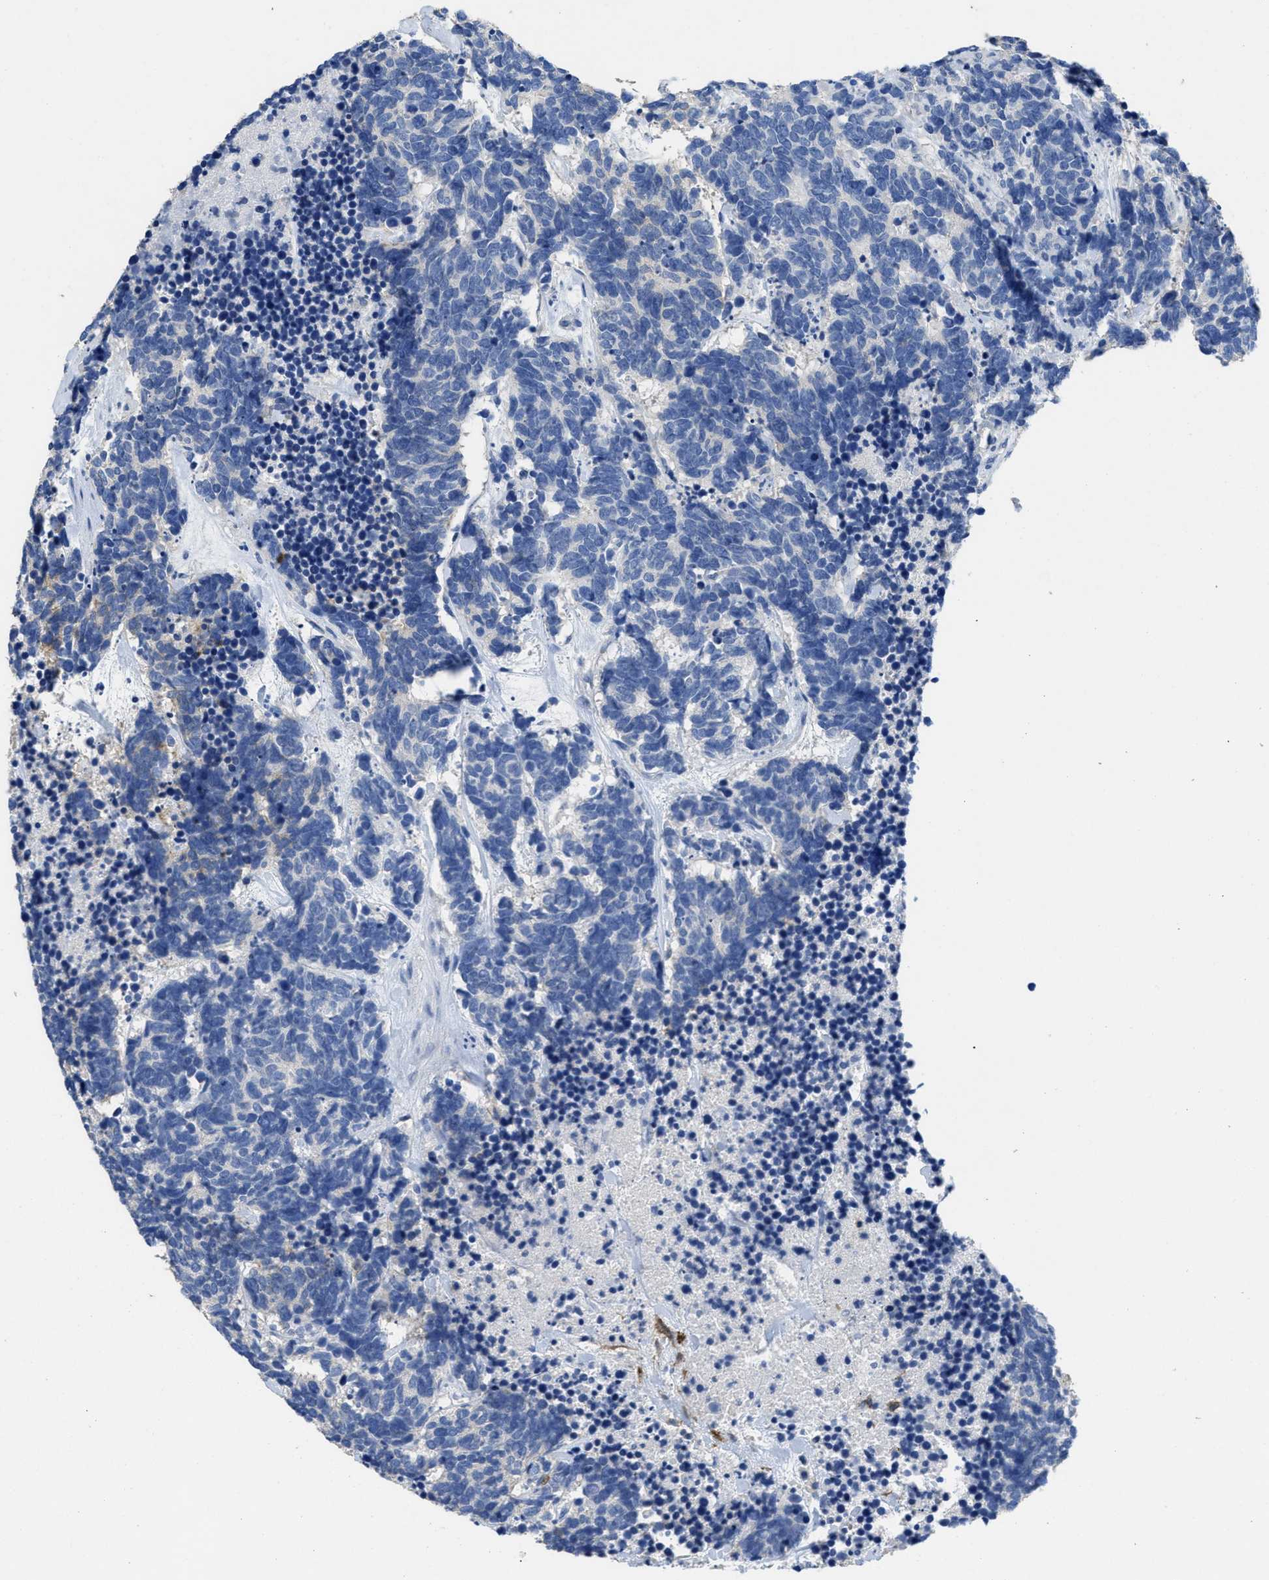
{"staining": {"intensity": "negative", "quantity": "none", "location": "none"}, "tissue": "carcinoid", "cell_type": "Tumor cells", "image_type": "cancer", "snomed": [{"axis": "morphology", "description": "Carcinoma, NOS"}, {"axis": "morphology", "description": "Carcinoid, malignant, NOS"}, {"axis": "topography", "description": "Urinary bladder"}], "caption": "High power microscopy photomicrograph of an IHC photomicrograph of carcinoid, revealing no significant expression in tumor cells.", "gene": "CA9", "patient": {"sex": "male", "age": 57}}